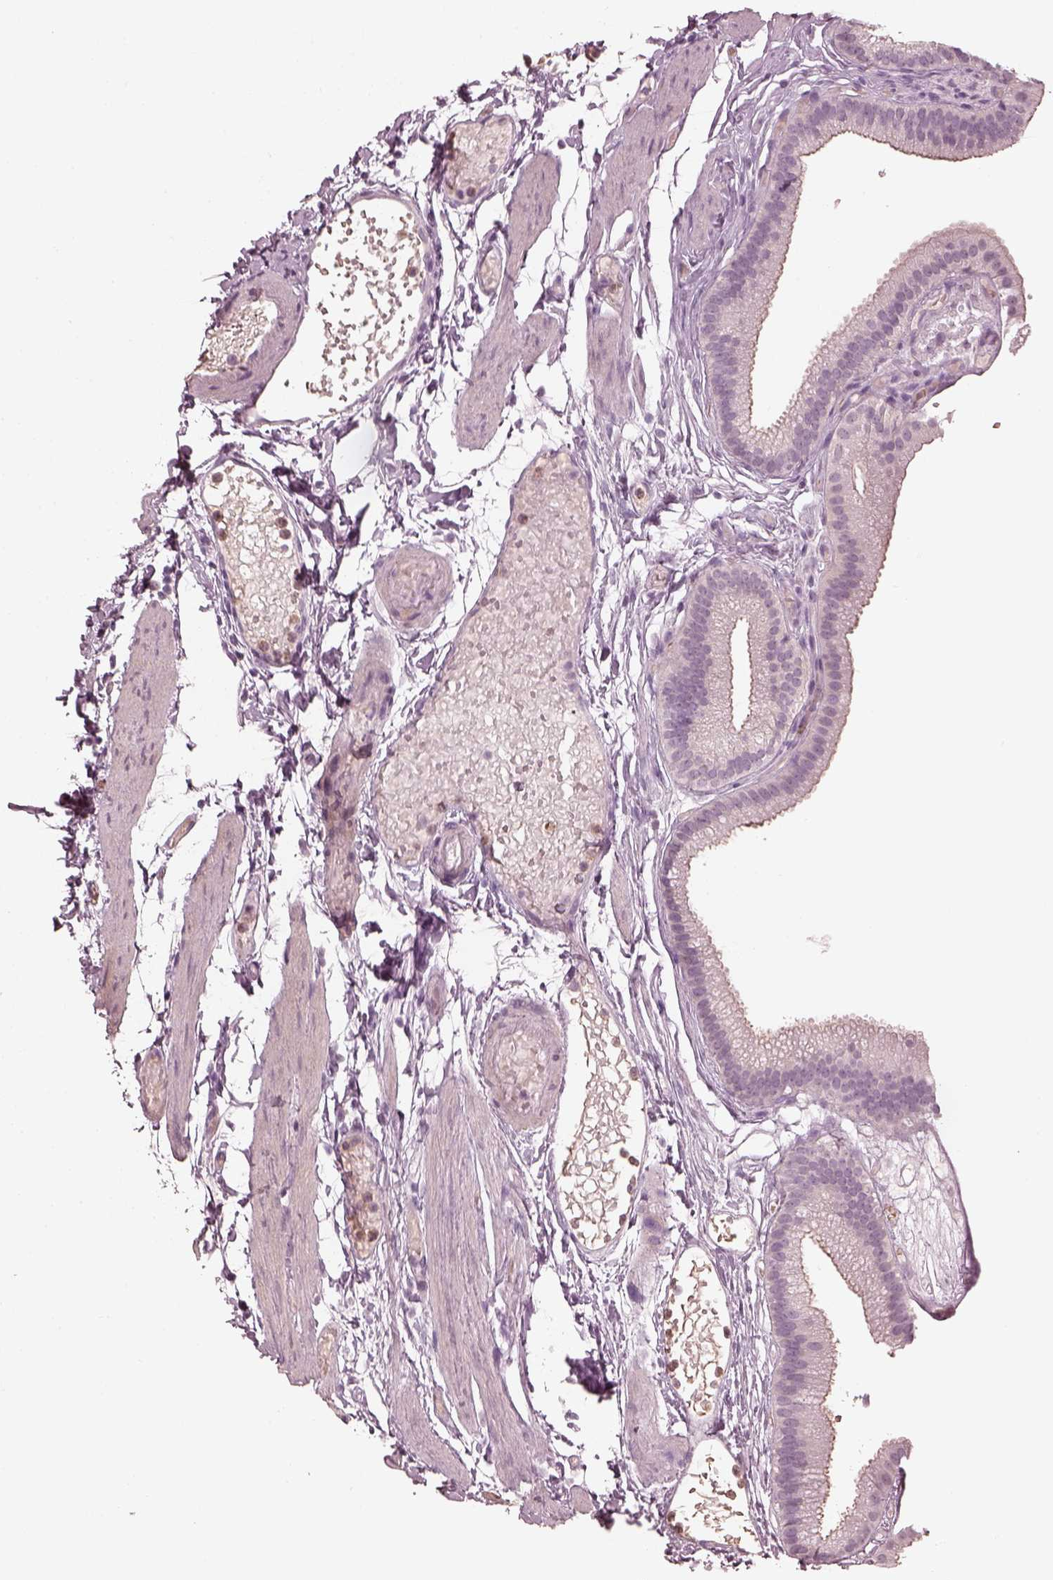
{"staining": {"intensity": "negative", "quantity": "none", "location": "none"}, "tissue": "gallbladder", "cell_type": "Glandular cells", "image_type": "normal", "snomed": [{"axis": "morphology", "description": "Normal tissue, NOS"}, {"axis": "topography", "description": "Gallbladder"}], "caption": "Glandular cells show no significant positivity in benign gallbladder. (DAB (3,3'-diaminobenzidine) IHC with hematoxylin counter stain).", "gene": "CCDC170", "patient": {"sex": "female", "age": 45}}